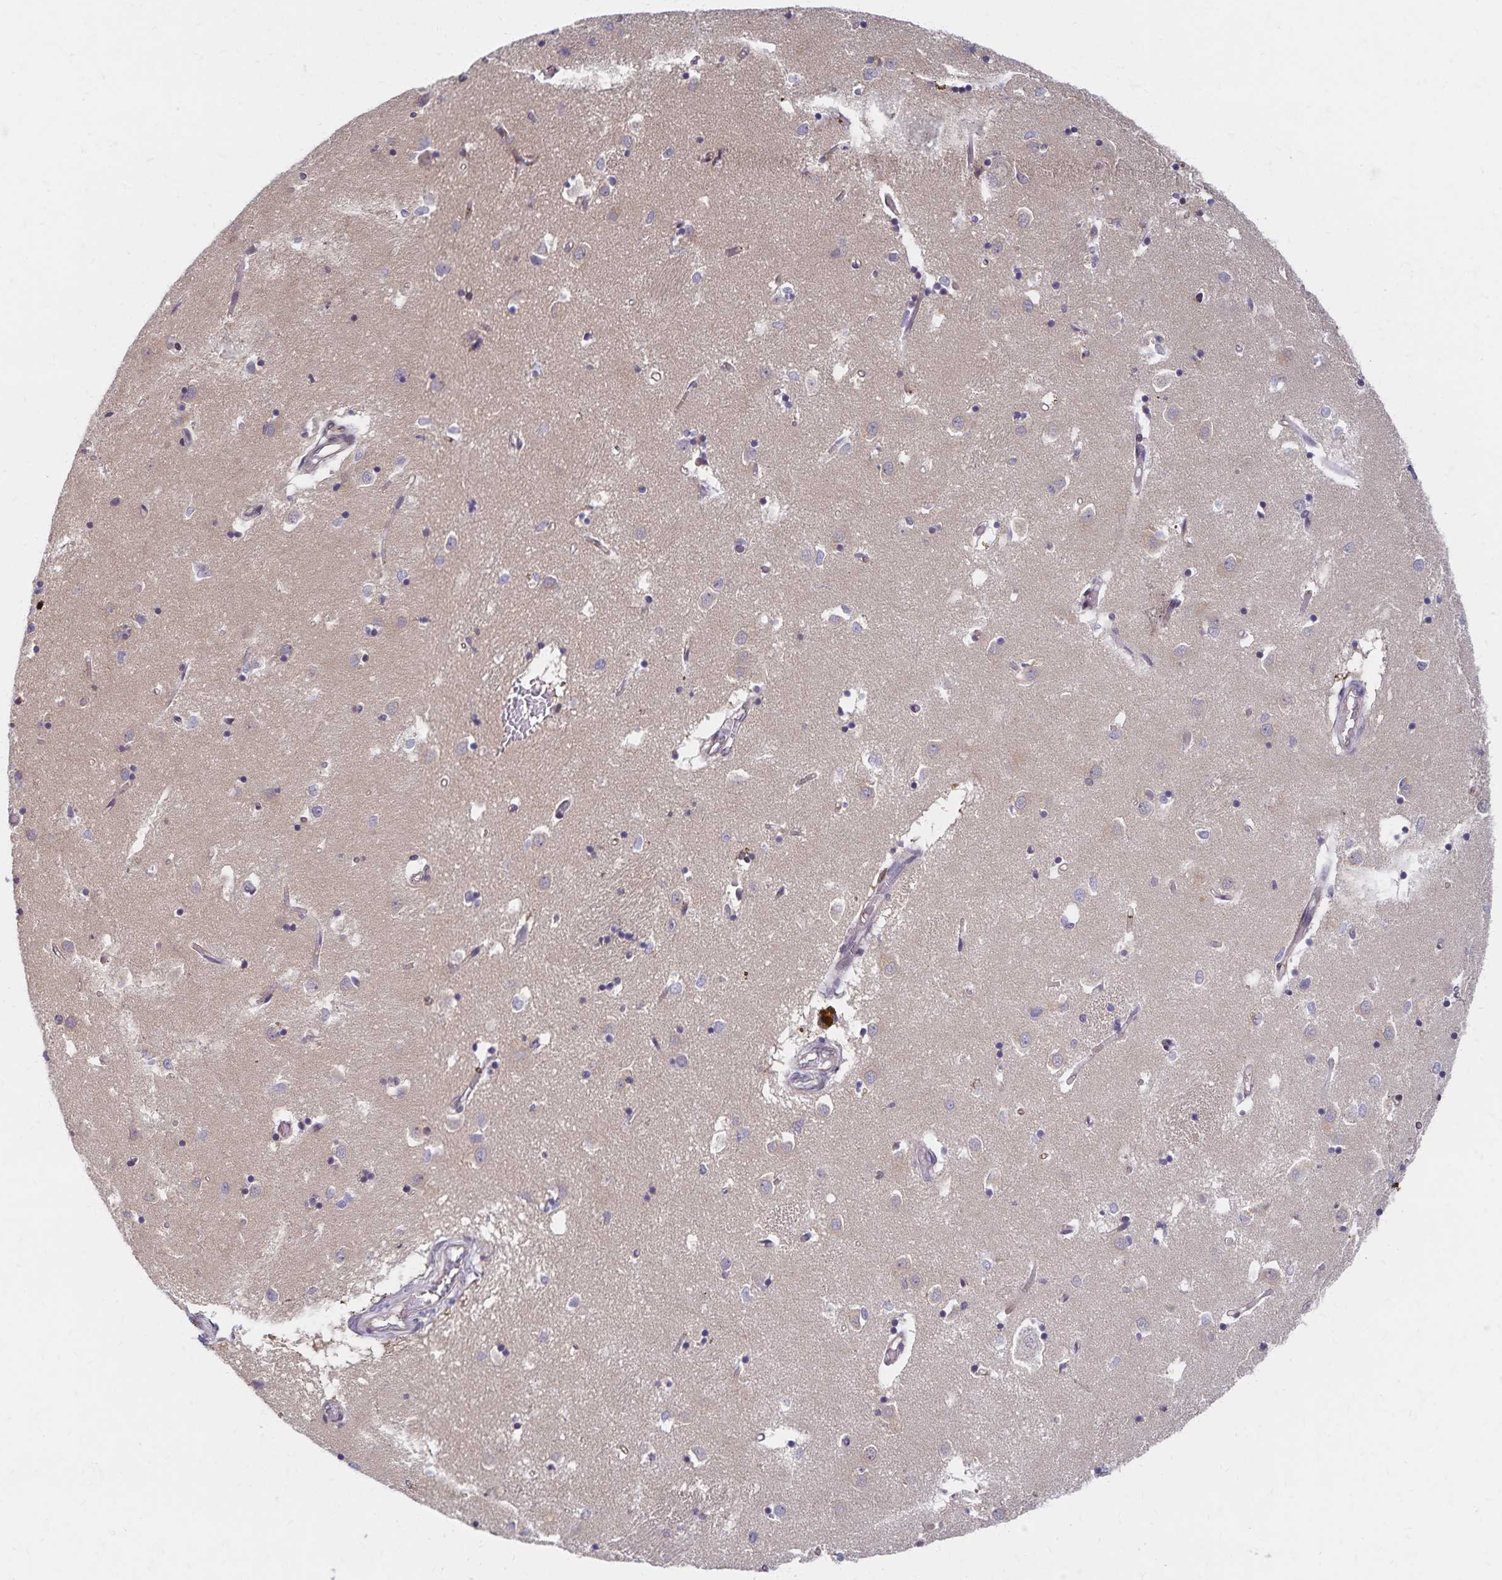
{"staining": {"intensity": "negative", "quantity": "none", "location": "none"}, "tissue": "caudate", "cell_type": "Glial cells", "image_type": "normal", "snomed": [{"axis": "morphology", "description": "Normal tissue, NOS"}, {"axis": "topography", "description": "Lateral ventricle wall"}], "caption": "Immunohistochemistry micrograph of benign caudate stained for a protein (brown), which demonstrates no expression in glial cells.", "gene": "RAB9B", "patient": {"sex": "male", "age": 70}}